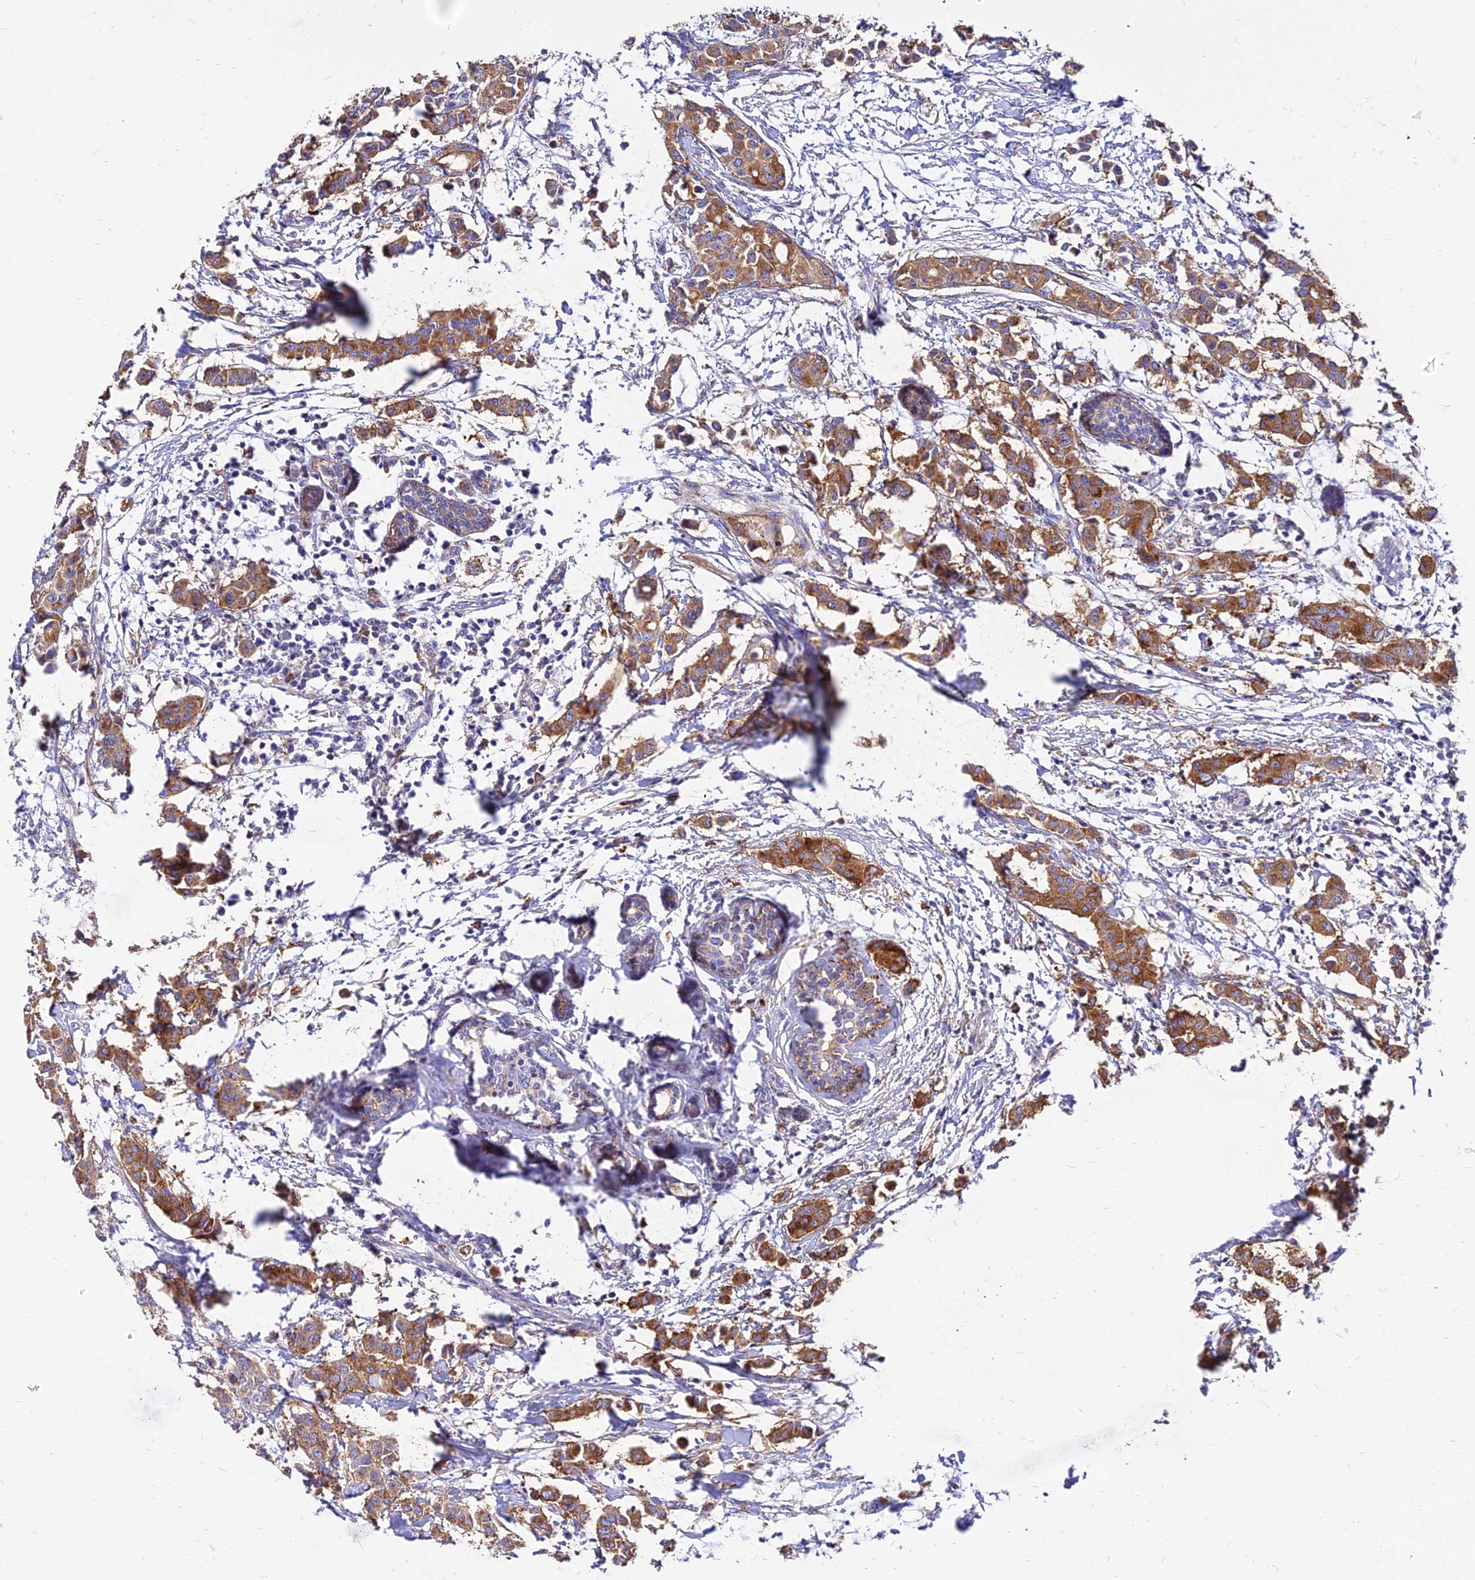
{"staining": {"intensity": "moderate", "quantity": ">75%", "location": "cytoplasmic/membranous"}, "tissue": "breast cancer", "cell_type": "Tumor cells", "image_type": "cancer", "snomed": [{"axis": "morphology", "description": "Duct carcinoma"}, {"axis": "topography", "description": "Breast"}], "caption": "The histopathology image displays immunohistochemical staining of breast cancer. There is moderate cytoplasmic/membranous expression is present in about >75% of tumor cells.", "gene": "AGTRAP", "patient": {"sex": "female", "age": 40}}